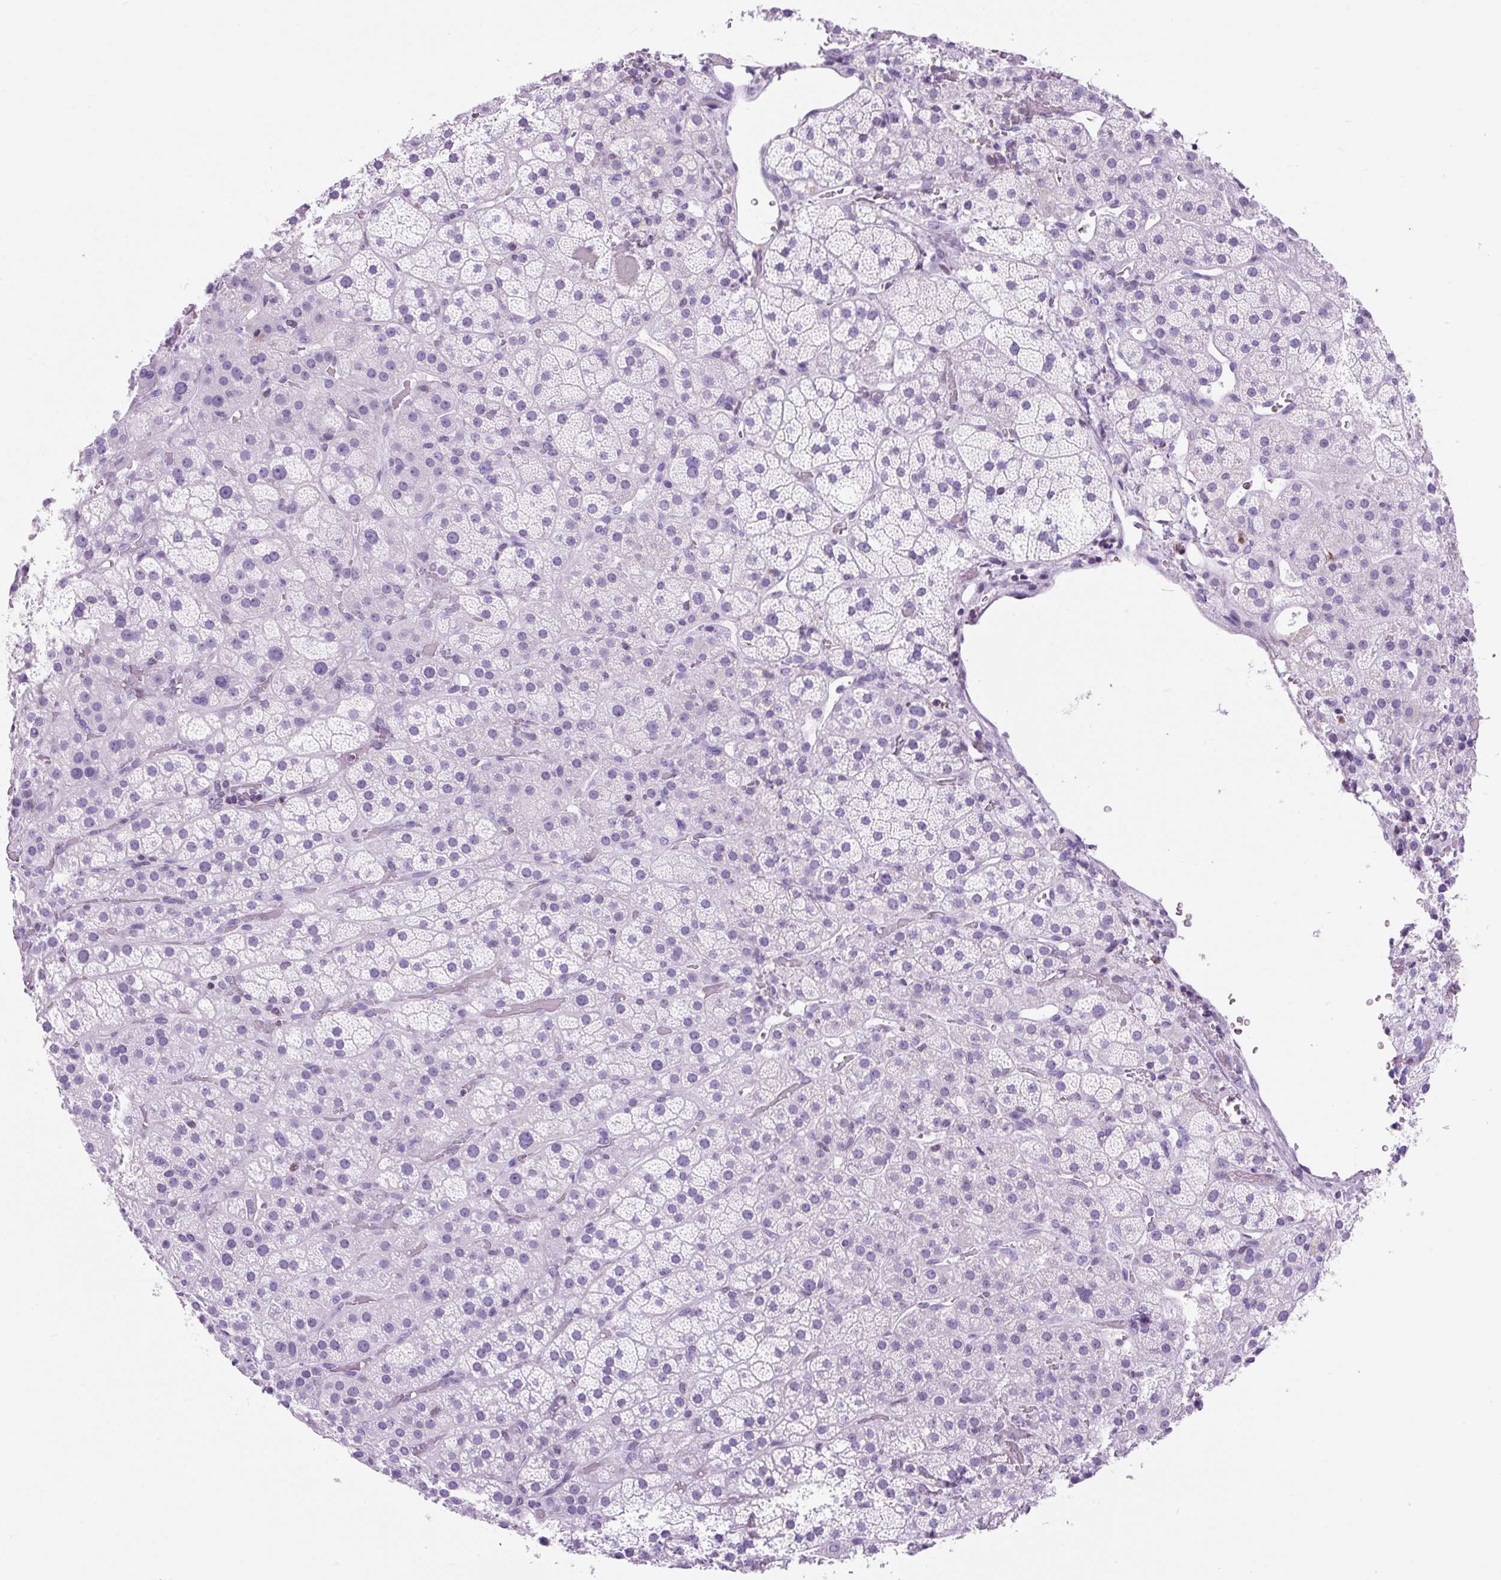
{"staining": {"intensity": "negative", "quantity": "none", "location": "none"}, "tissue": "adrenal gland", "cell_type": "Glandular cells", "image_type": "normal", "snomed": [{"axis": "morphology", "description": "Normal tissue, NOS"}, {"axis": "topography", "description": "Adrenal gland"}], "caption": "IHC of normal adrenal gland exhibits no expression in glandular cells. (DAB (3,3'-diaminobenzidine) immunohistochemistry with hematoxylin counter stain).", "gene": "VPREB1", "patient": {"sex": "male", "age": 57}}